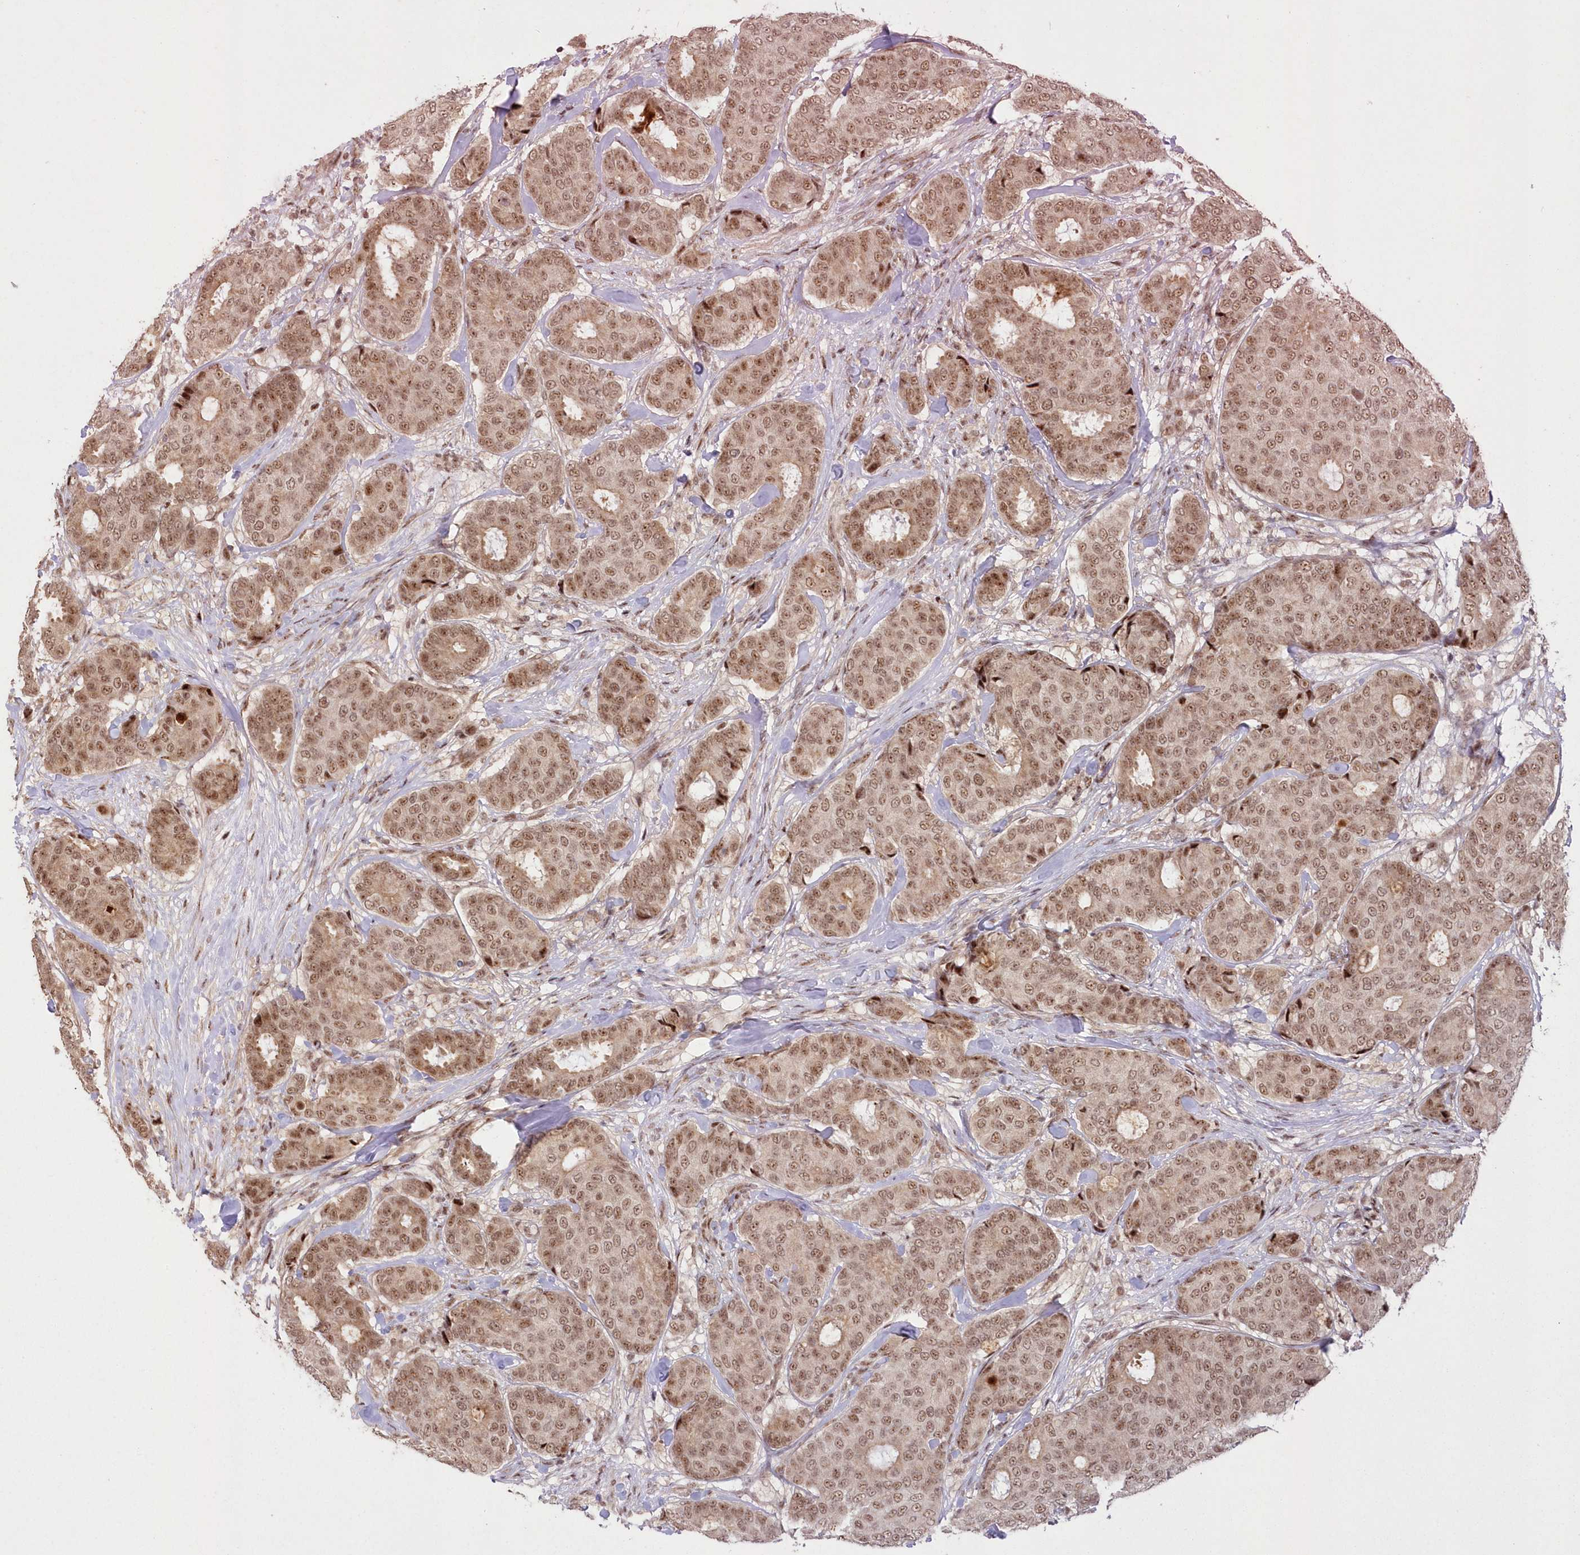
{"staining": {"intensity": "moderate", "quantity": ">75%", "location": "cytoplasmic/membranous,nuclear"}, "tissue": "breast cancer", "cell_type": "Tumor cells", "image_type": "cancer", "snomed": [{"axis": "morphology", "description": "Duct carcinoma"}, {"axis": "topography", "description": "Breast"}], "caption": "Immunohistochemistry staining of breast cancer (infiltrating ductal carcinoma), which shows medium levels of moderate cytoplasmic/membranous and nuclear staining in approximately >75% of tumor cells indicating moderate cytoplasmic/membranous and nuclear protein staining. The staining was performed using DAB (3,3'-diaminobenzidine) (brown) for protein detection and nuclei were counterstained in hematoxylin (blue).", "gene": "WBP1L", "patient": {"sex": "female", "age": 75}}